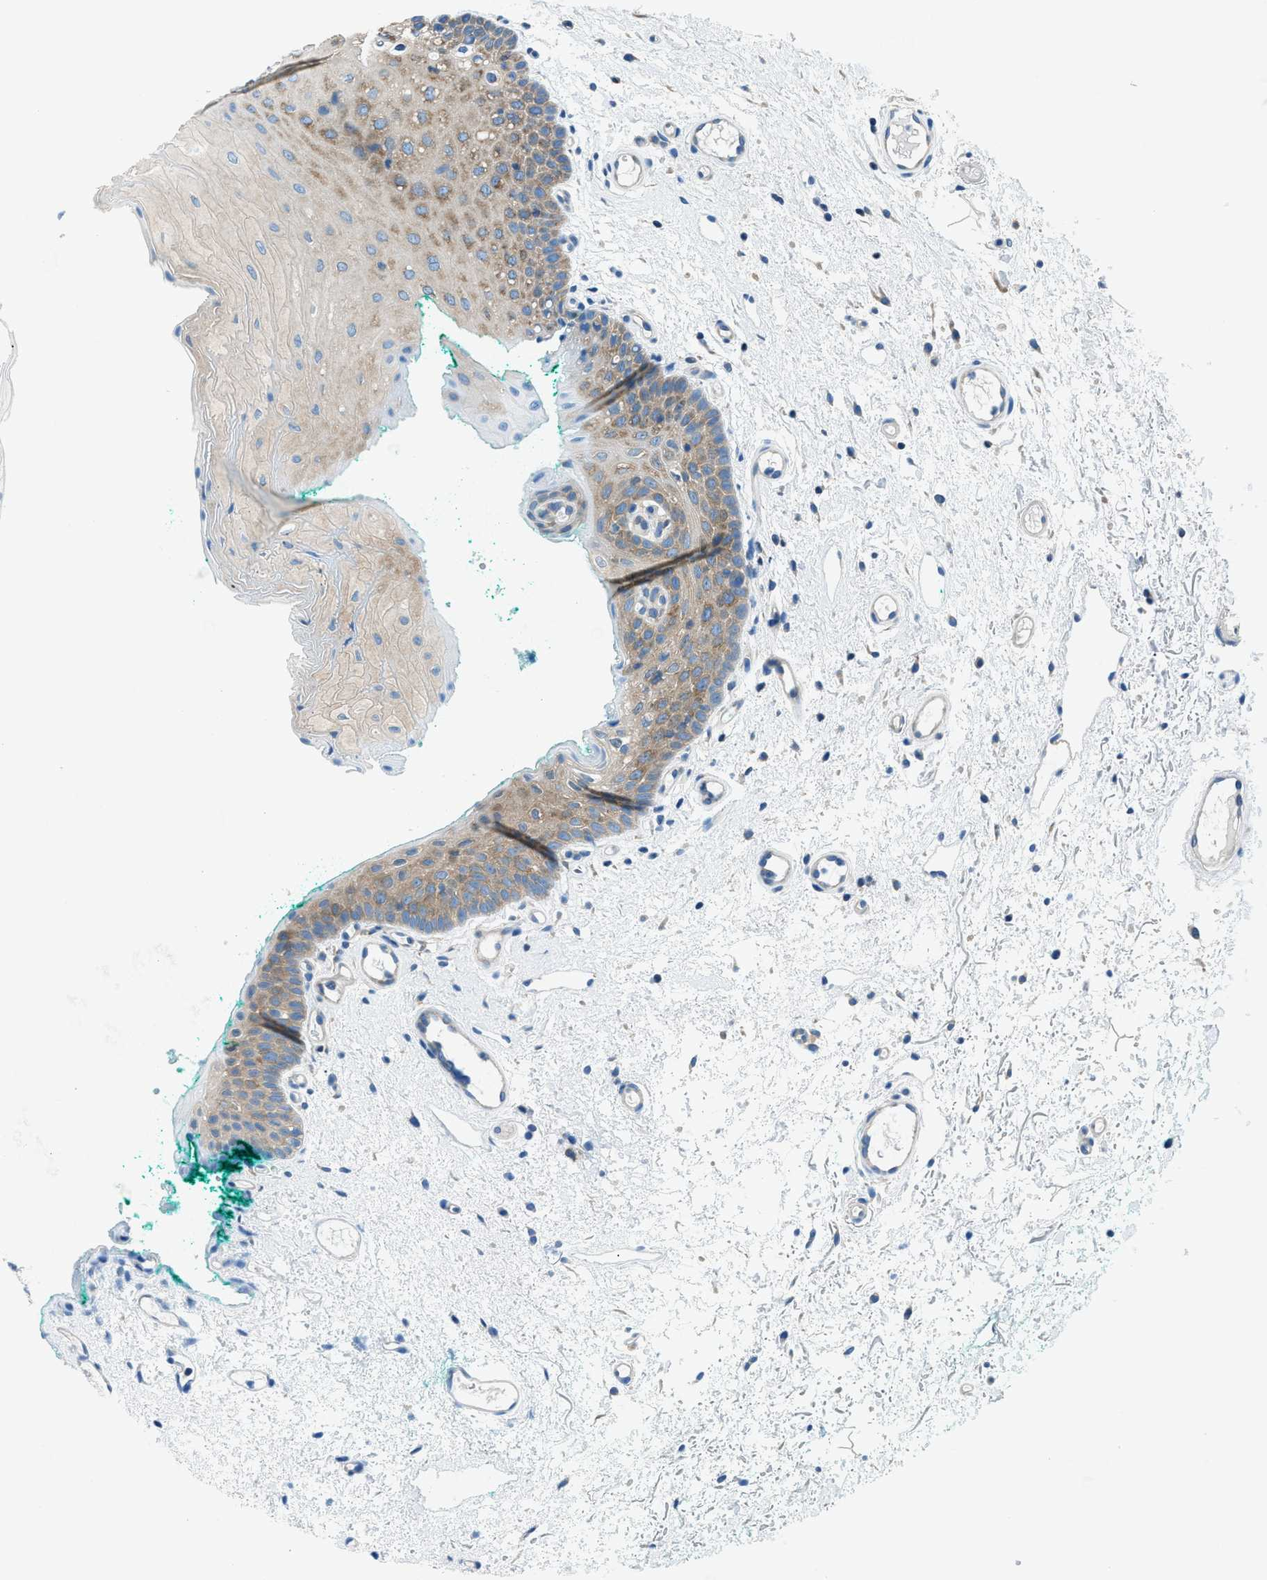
{"staining": {"intensity": "moderate", "quantity": "25%-75%", "location": "cytoplasmic/membranous"}, "tissue": "oral mucosa", "cell_type": "Squamous epithelial cells", "image_type": "normal", "snomed": [{"axis": "morphology", "description": "Normal tissue, NOS"}, {"axis": "morphology", "description": "Squamous cell carcinoma, NOS"}, {"axis": "topography", "description": "Oral tissue"}, {"axis": "topography", "description": "Salivary gland"}, {"axis": "topography", "description": "Head-Neck"}], "caption": "About 25%-75% of squamous epithelial cells in normal oral mucosa display moderate cytoplasmic/membranous protein expression as visualized by brown immunohistochemical staining.", "gene": "SARS1", "patient": {"sex": "female", "age": 62}}